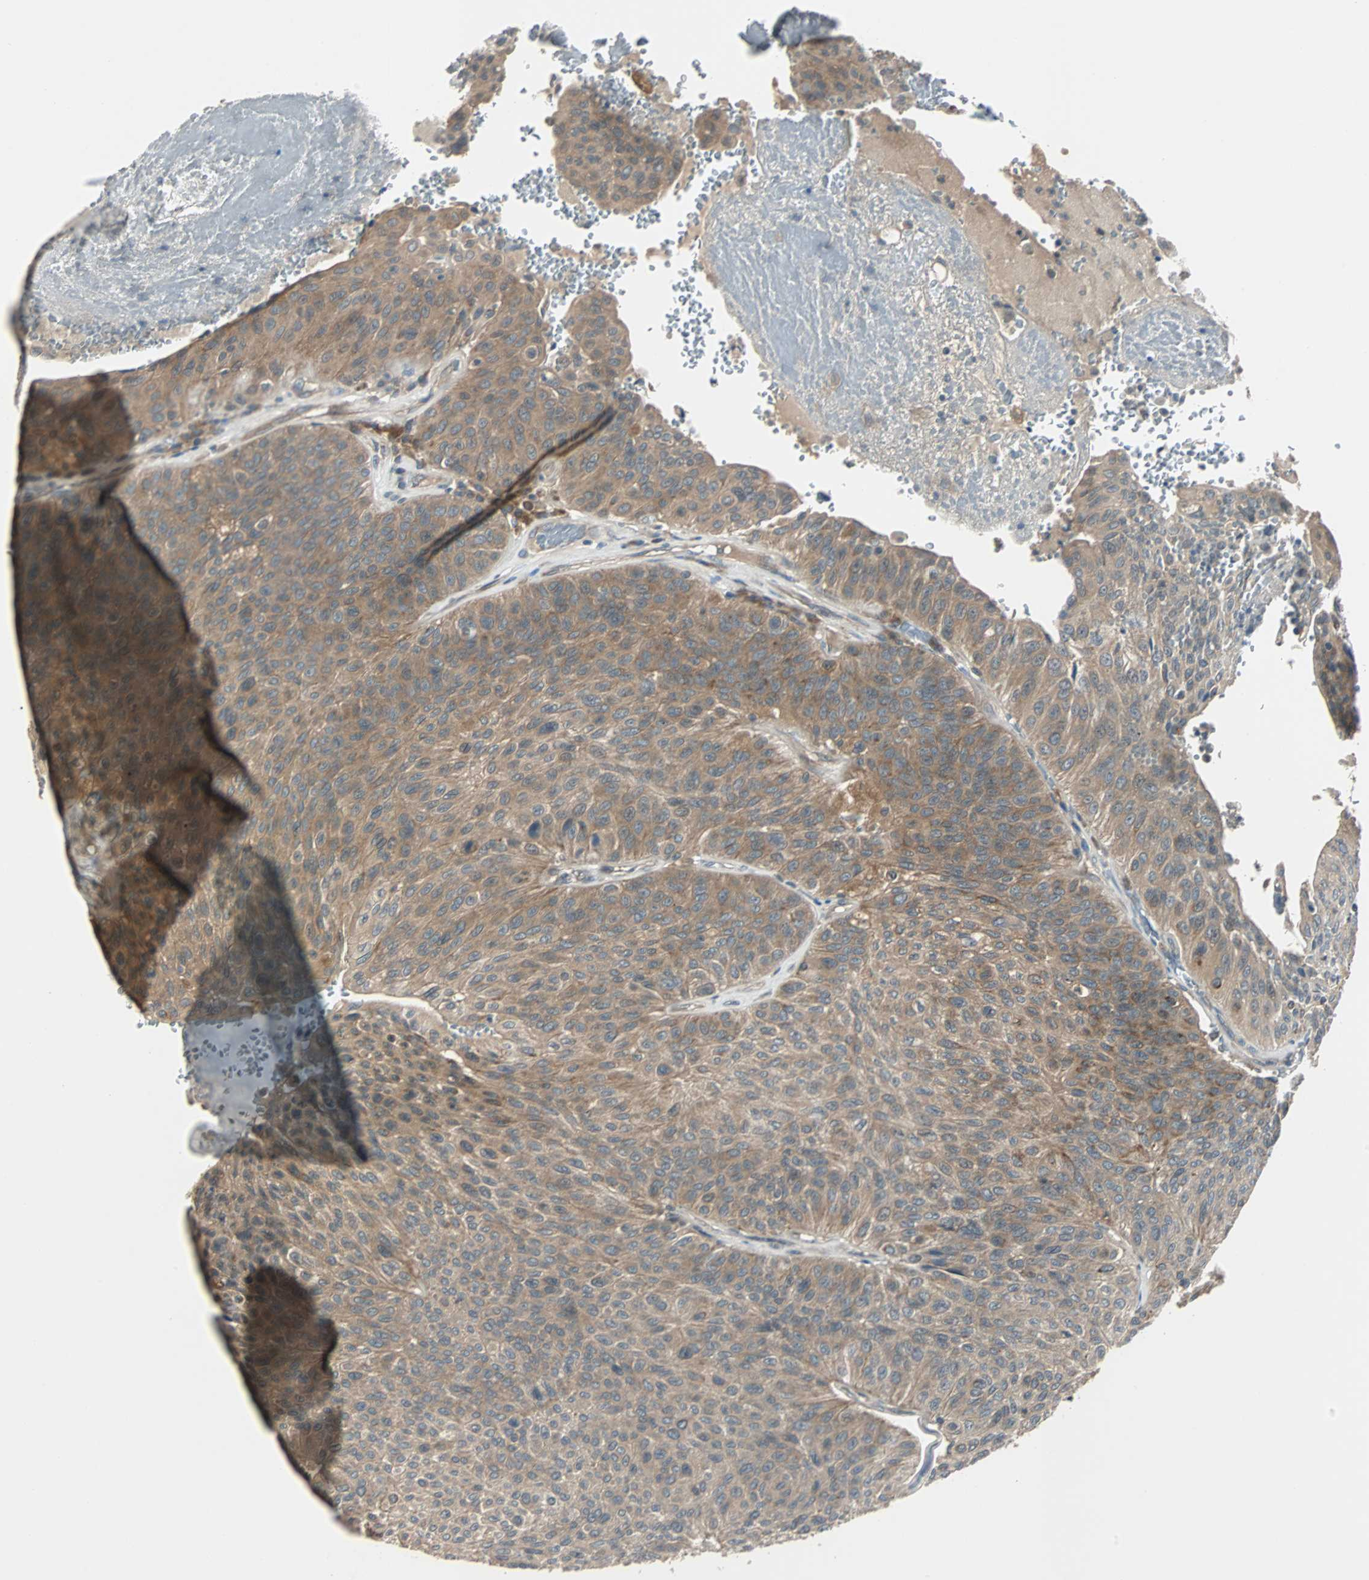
{"staining": {"intensity": "moderate", "quantity": ">75%", "location": "cytoplasmic/membranous"}, "tissue": "urothelial cancer", "cell_type": "Tumor cells", "image_type": "cancer", "snomed": [{"axis": "morphology", "description": "Urothelial carcinoma, High grade"}, {"axis": "topography", "description": "Urinary bladder"}], "caption": "Urothelial cancer was stained to show a protein in brown. There is medium levels of moderate cytoplasmic/membranous positivity in approximately >75% of tumor cells.", "gene": "ARF1", "patient": {"sex": "male", "age": 66}}